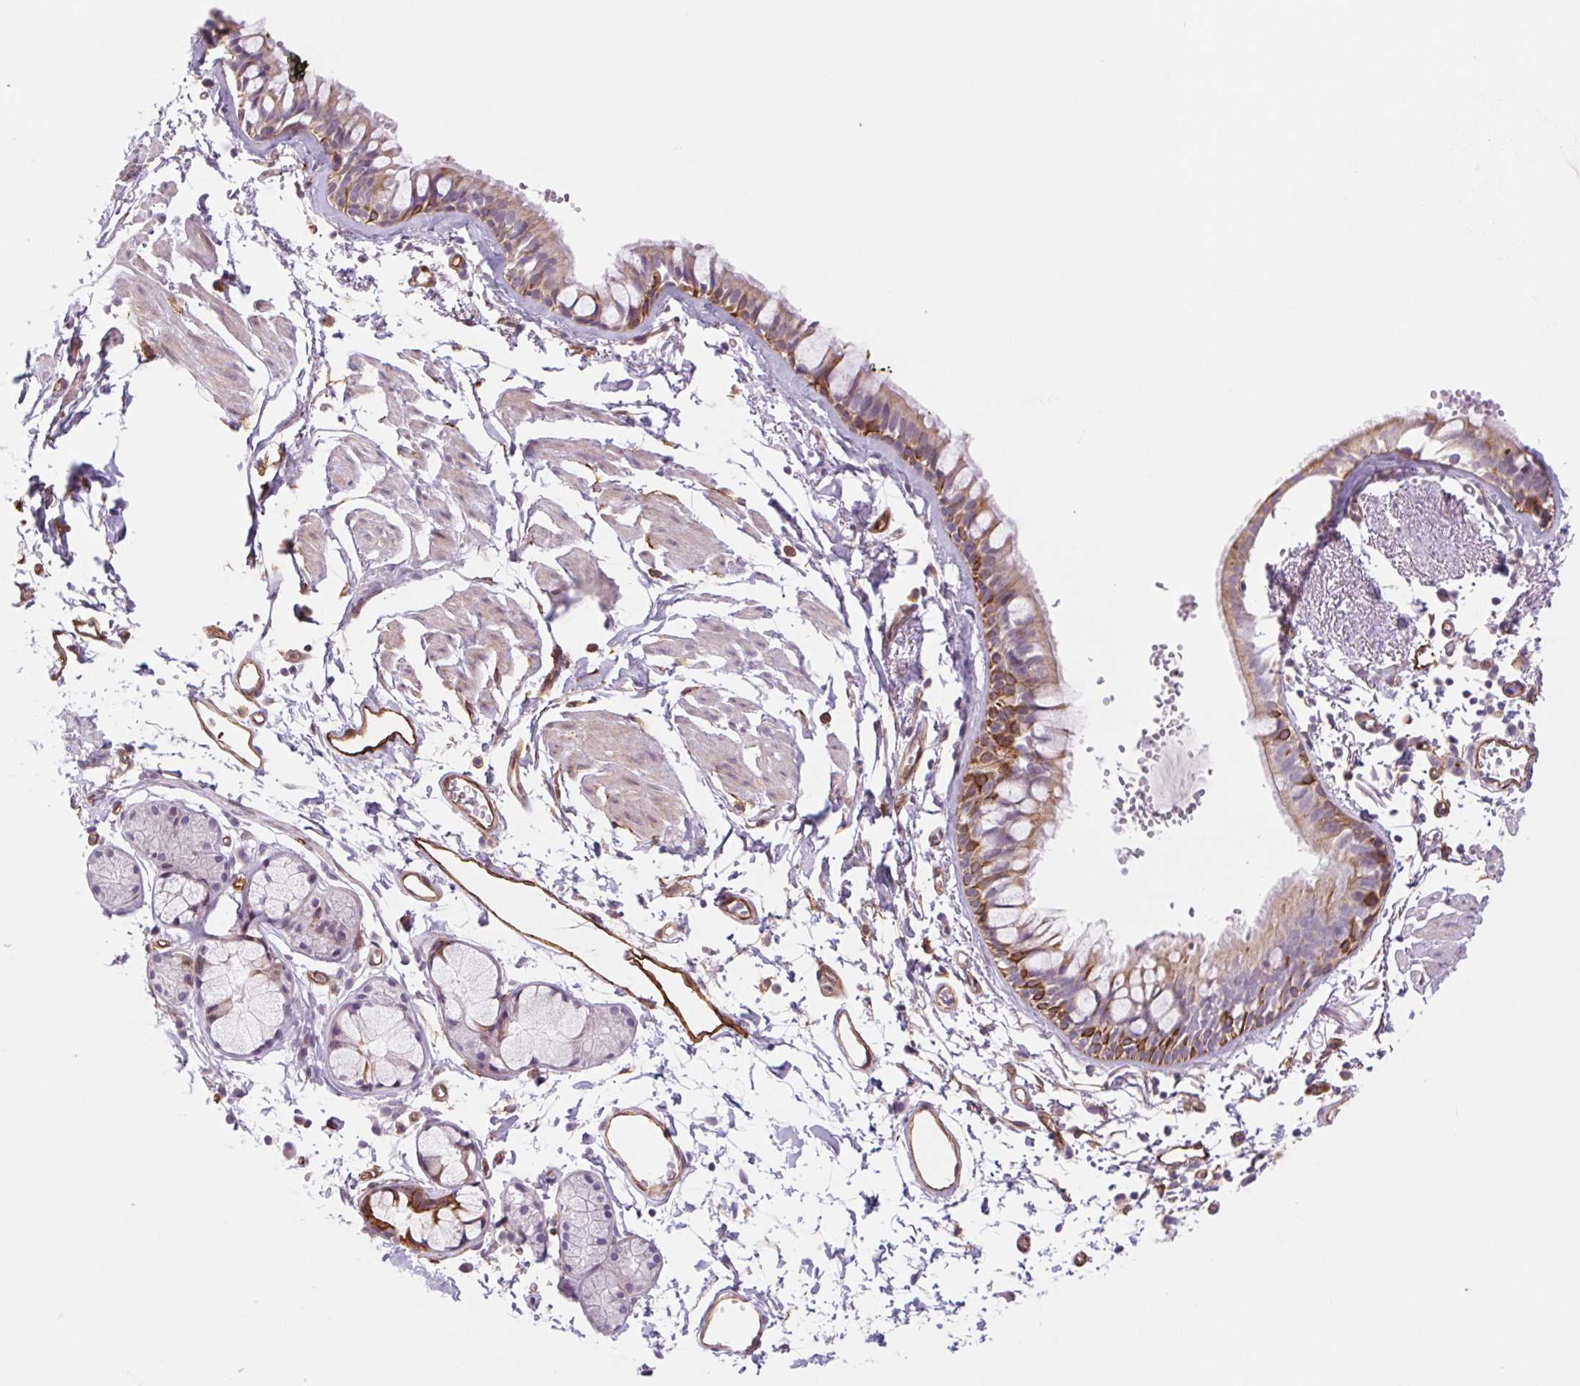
{"staining": {"intensity": "moderate", "quantity": "25%-75%", "location": "cytoplasmic/membranous"}, "tissue": "bronchus", "cell_type": "Respiratory epithelial cells", "image_type": "normal", "snomed": [{"axis": "morphology", "description": "Normal tissue, NOS"}, {"axis": "topography", "description": "Cartilage tissue"}, {"axis": "topography", "description": "Bronchus"}], "caption": "A high-resolution histopathology image shows IHC staining of benign bronchus, which demonstrates moderate cytoplasmic/membranous expression in approximately 25%-75% of respiratory epithelial cells. The staining was performed using DAB (3,3'-diaminobenzidine), with brown indicating positive protein expression. Nuclei are stained blue with hematoxylin.", "gene": "MS4A13", "patient": {"sex": "female", "age": 59}}